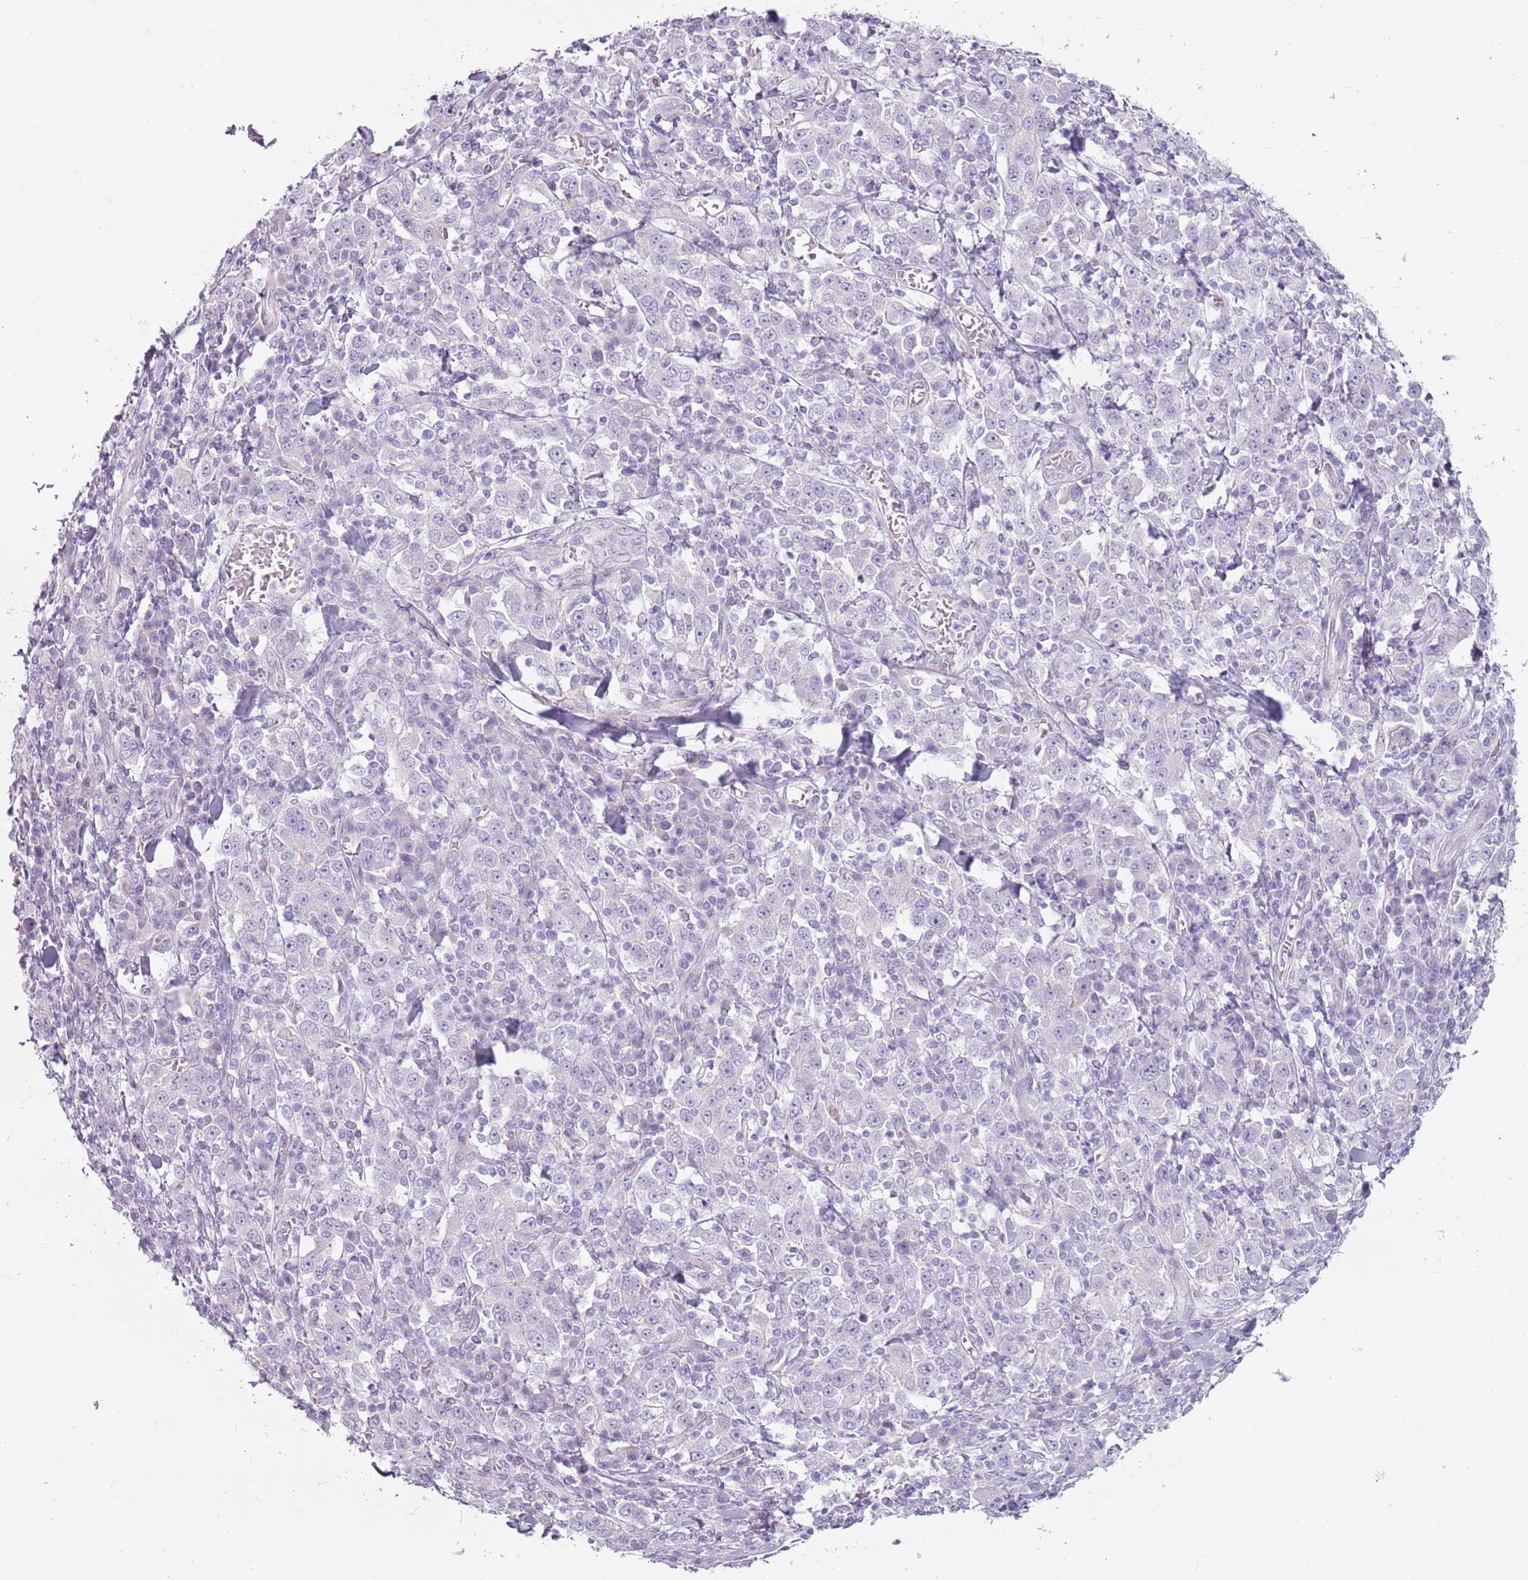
{"staining": {"intensity": "negative", "quantity": "none", "location": "none"}, "tissue": "stomach cancer", "cell_type": "Tumor cells", "image_type": "cancer", "snomed": [{"axis": "morphology", "description": "Normal tissue, NOS"}, {"axis": "morphology", "description": "Adenocarcinoma, NOS"}, {"axis": "topography", "description": "Stomach, upper"}, {"axis": "topography", "description": "Stomach"}], "caption": "This is an immunohistochemistry (IHC) image of human stomach adenocarcinoma. There is no positivity in tumor cells.", "gene": "RFX2", "patient": {"sex": "male", "age": 59}}